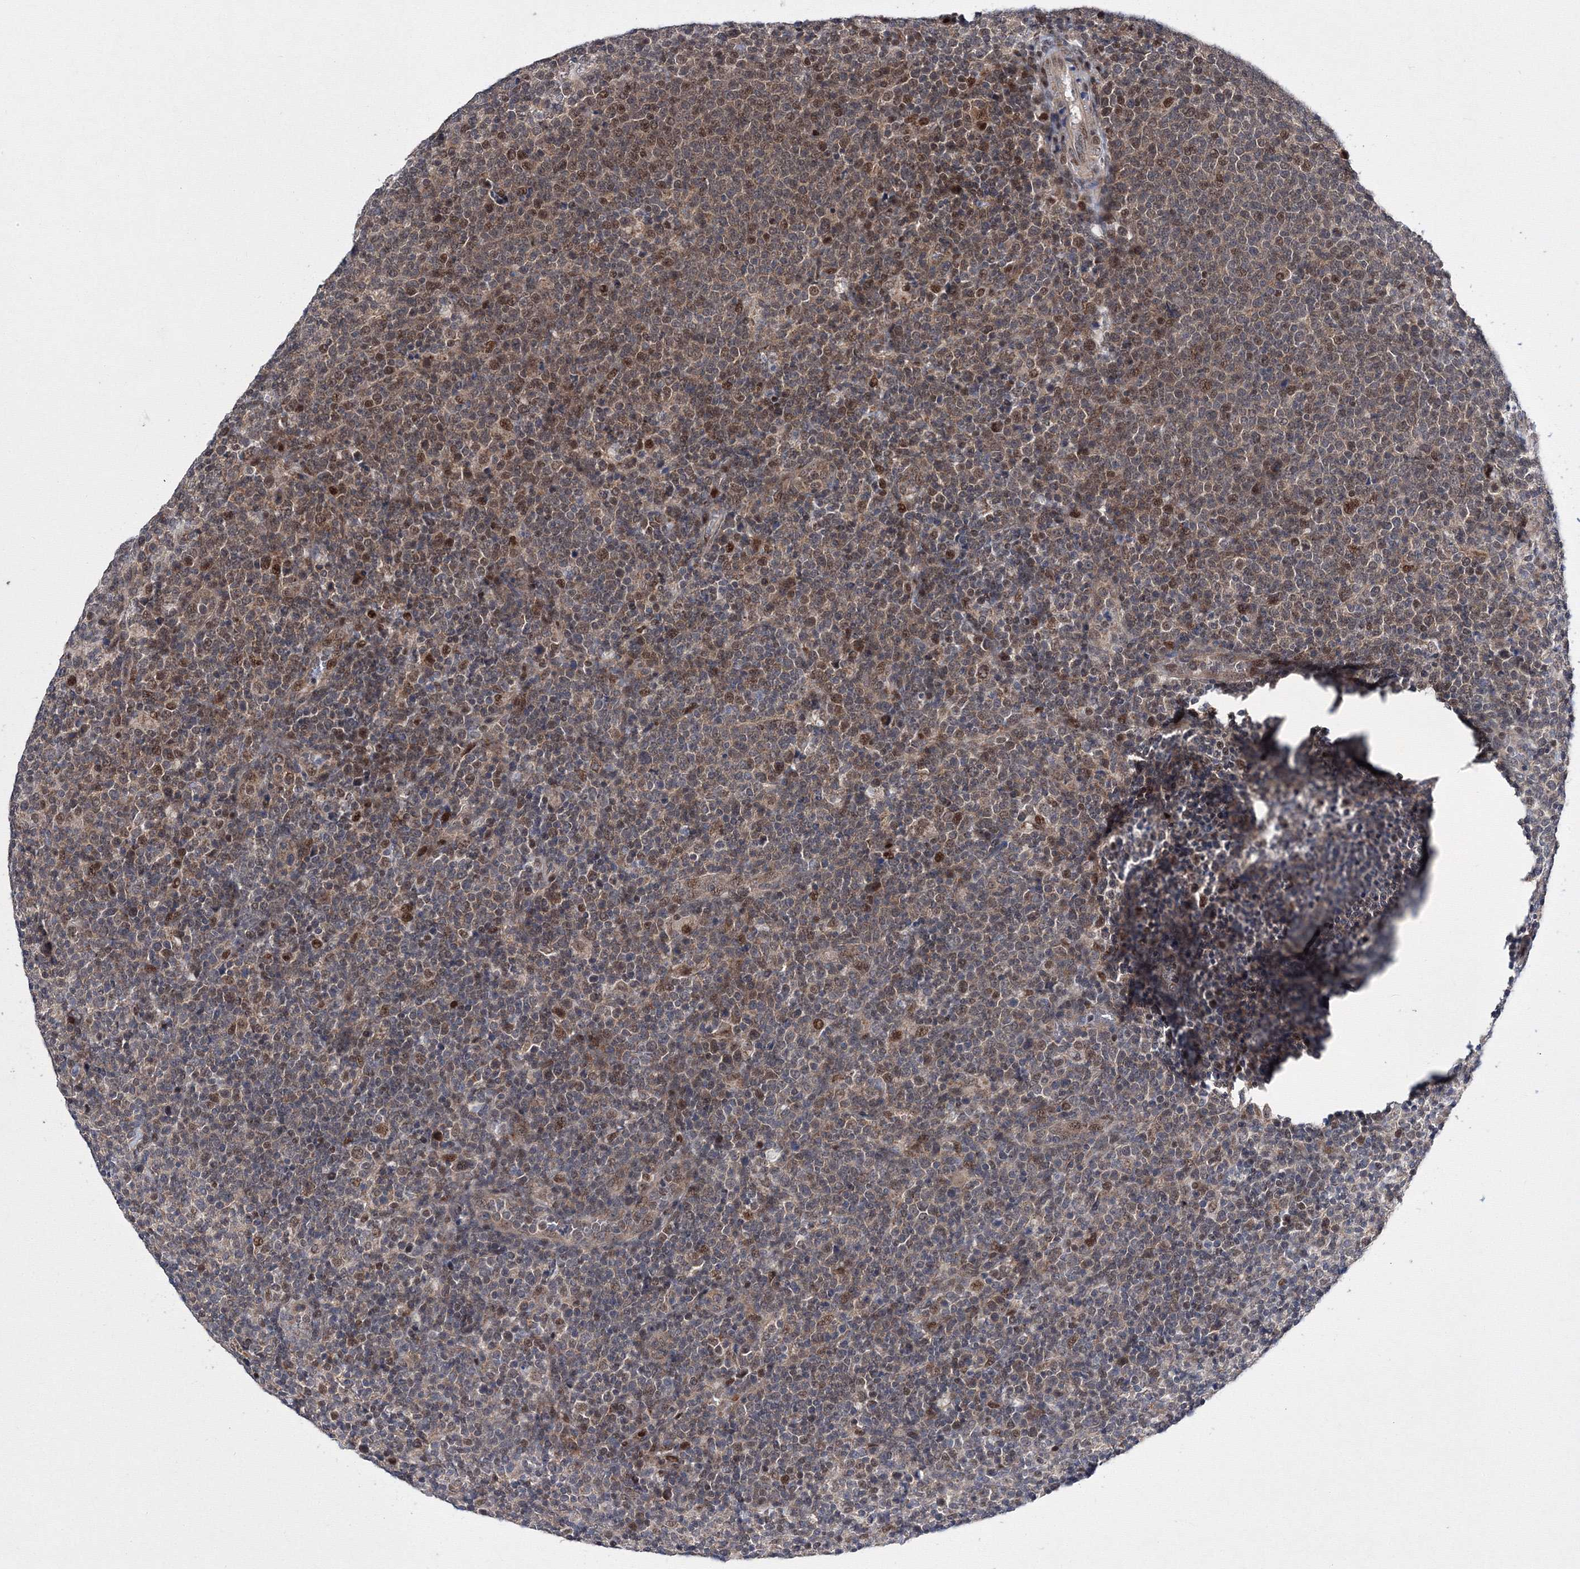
{"staining": {"intensity": "weak", "quantity": ">75%", "location": "cytoplasmic/membranous,nuclear"}, "tissue": "lymphoma", "cell_type": "Tumor cells", "image_type": "cancer", "snomed": [{"axis": "morphology", "description": "Malignant lymphoma, non-Hodgkin's type, High grade"}, {"axis": "topography", "description": "Lymph node"}], "caption": "Lymphoma was stained to show a protein in brown. There is low levels of weak cytoplasmic/membranous and nuclear positivity in about >75% of tumor cells.", "gene": "GPN1", "patient": {"sex": "male", "age": 61}}